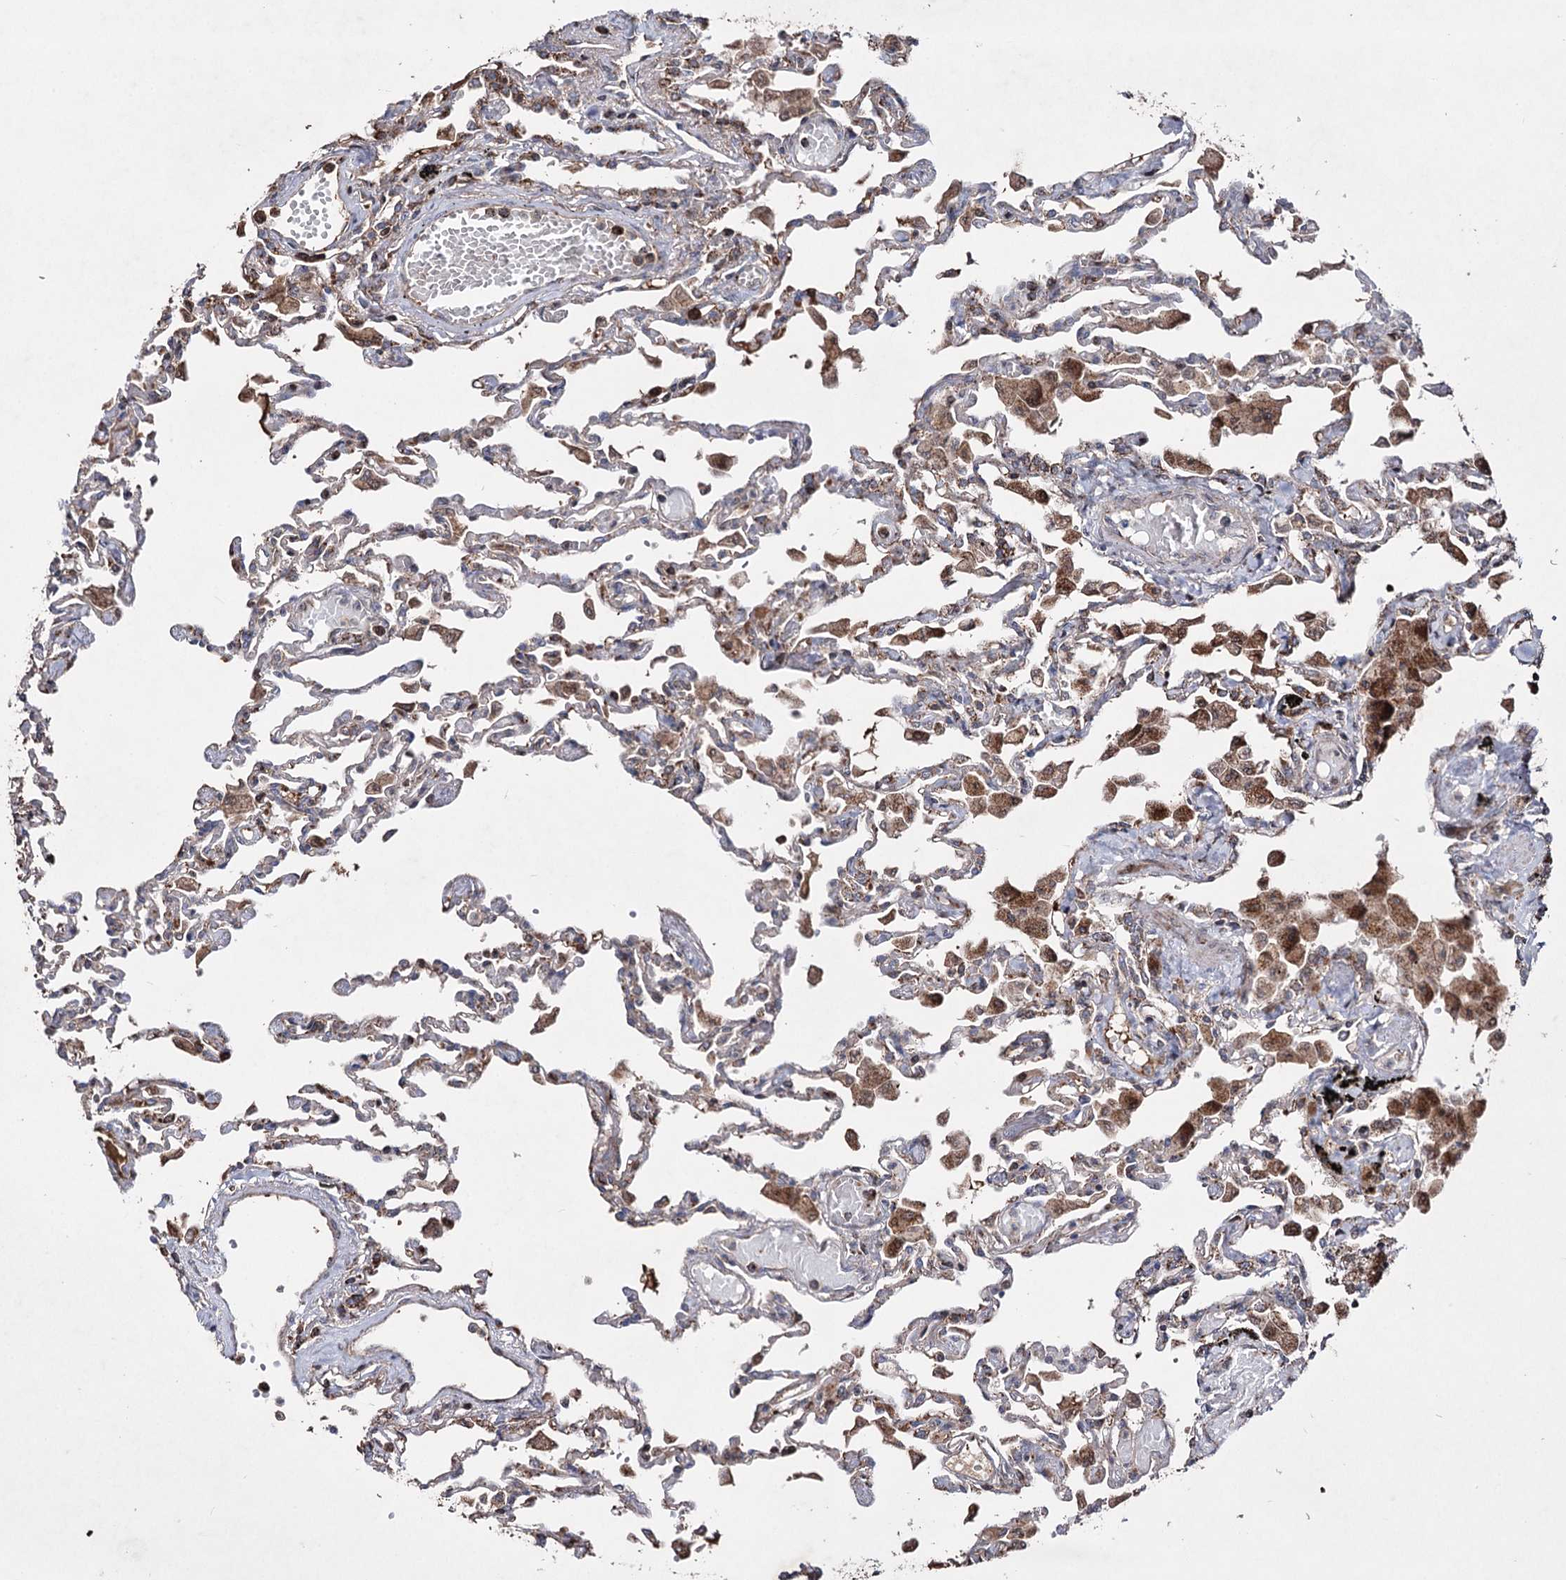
{"staining": {"intensity": "moderate", "quantity": "<25%", "location": "cytoplasmic/membranous"}, "tissue": "lung", "cell_type": "Alveolar cells", "image_type": "normal", "snomed": [{"axis": "morphology", "description": "Normal tissue, NOS"}, {"axis": "topography", "description": "Bronchus"}, {"axis": "topography", "description": "Lung"}], "caption": "A photomicrograph of human lung stained for a protein displays moderate cytoplasmic/membranous brown staining in alveolar cells. The staining was performed using DAB, with brown indicating positive protein expression. Nuclei are stained blue with hematoxylin.", "gene": "ARHGAP20", "patient": {"sex": "female", "age": 49}}